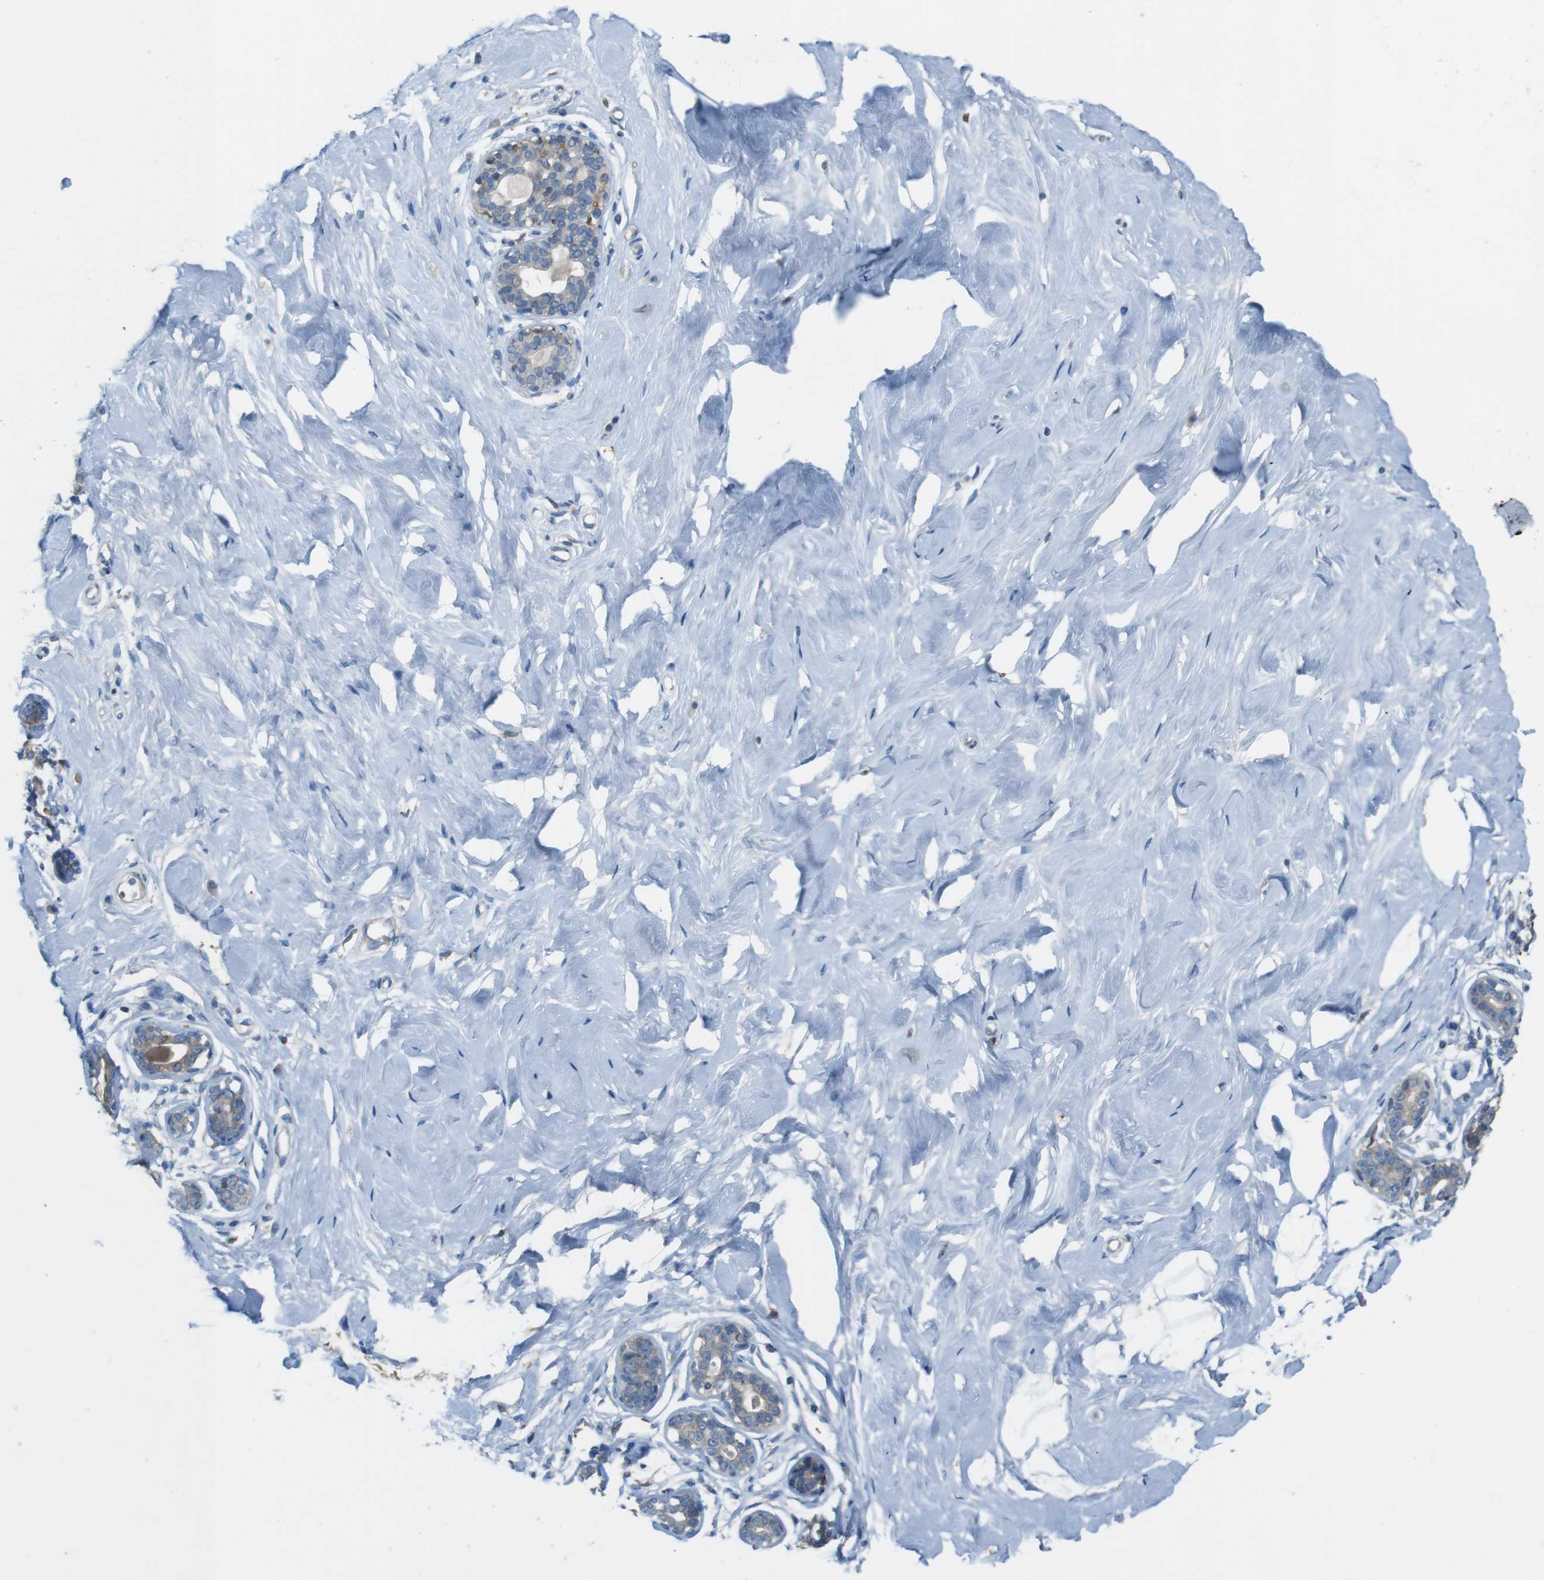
{"staining": {"intensity": "negative", "quantity": "none", "location": "none"}, "tissue": "breast", "cell_type": "Adipocytes", "image_type": "normal", "snomed": [{"axis": "morphology", "description": "Normal tissue, NOS"}, {"axis": "topography", "description": "Breast"}], "caption": "The photomicrograph reveals no significant expression in adipocytes of breast. The staining is performed using DAB (3,3'-diaminobenzidine) brown chromogen with nuclei counter-stained in using hematoxylin.", "gene": "MOGAT3", "patient": {"sex": "female", "age": 23}}